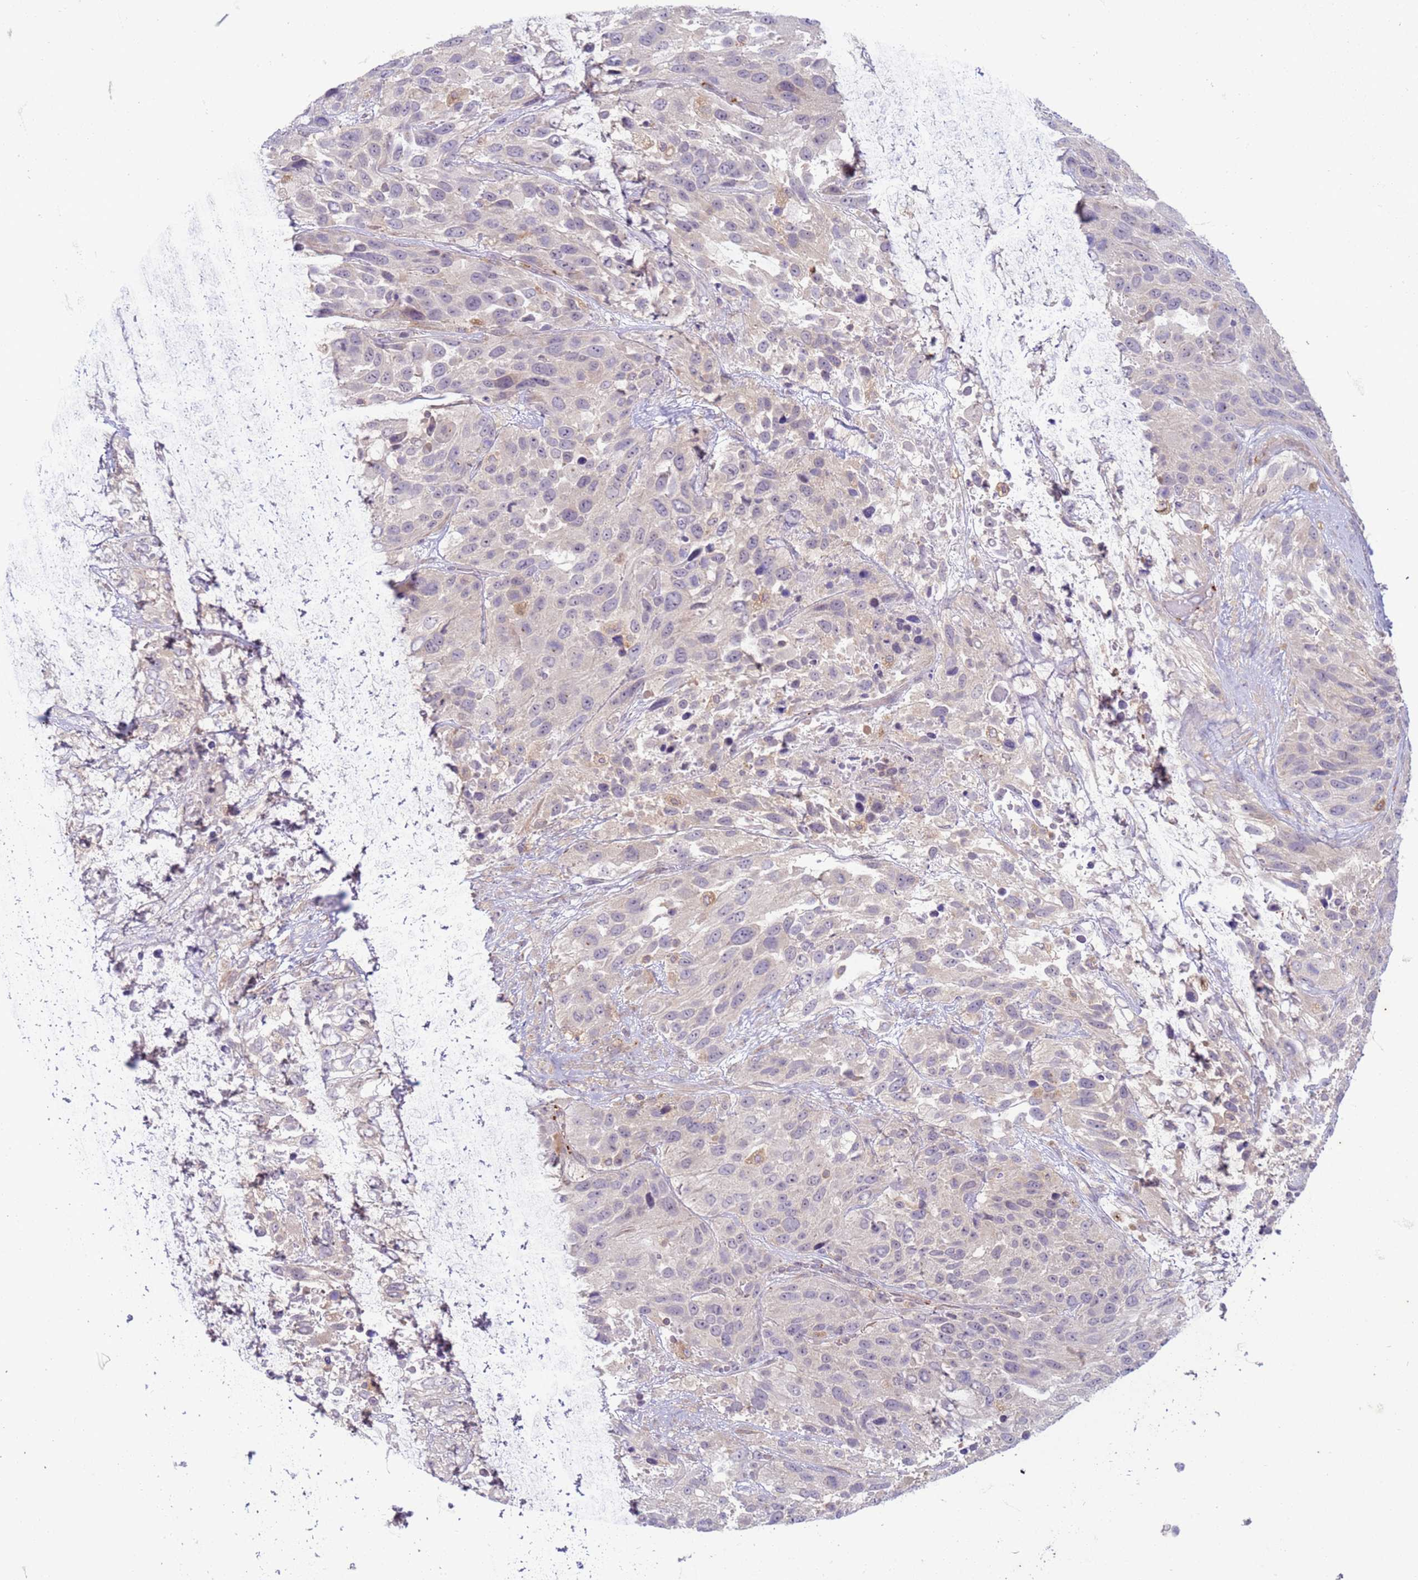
{"staining": {"intensity": "negative", "quantity": "none", "location": "none"}, "tissue": "urothelial cancer", "cell_type": "Tumor cells", "image_type": "cancer", "snomed": [{"axis": "morphology", "description": "Urothelial carcinoma, High grade"}, {"axis": "topography", "description": "Urinary bladder"}], "caption": "An IHC micrograph of urothelial cancer is shown. There is no staining in tumor cells of urothelial cancer.", "gene": "SLC15A3", "patient": {"sex": "female", "age": 70}}